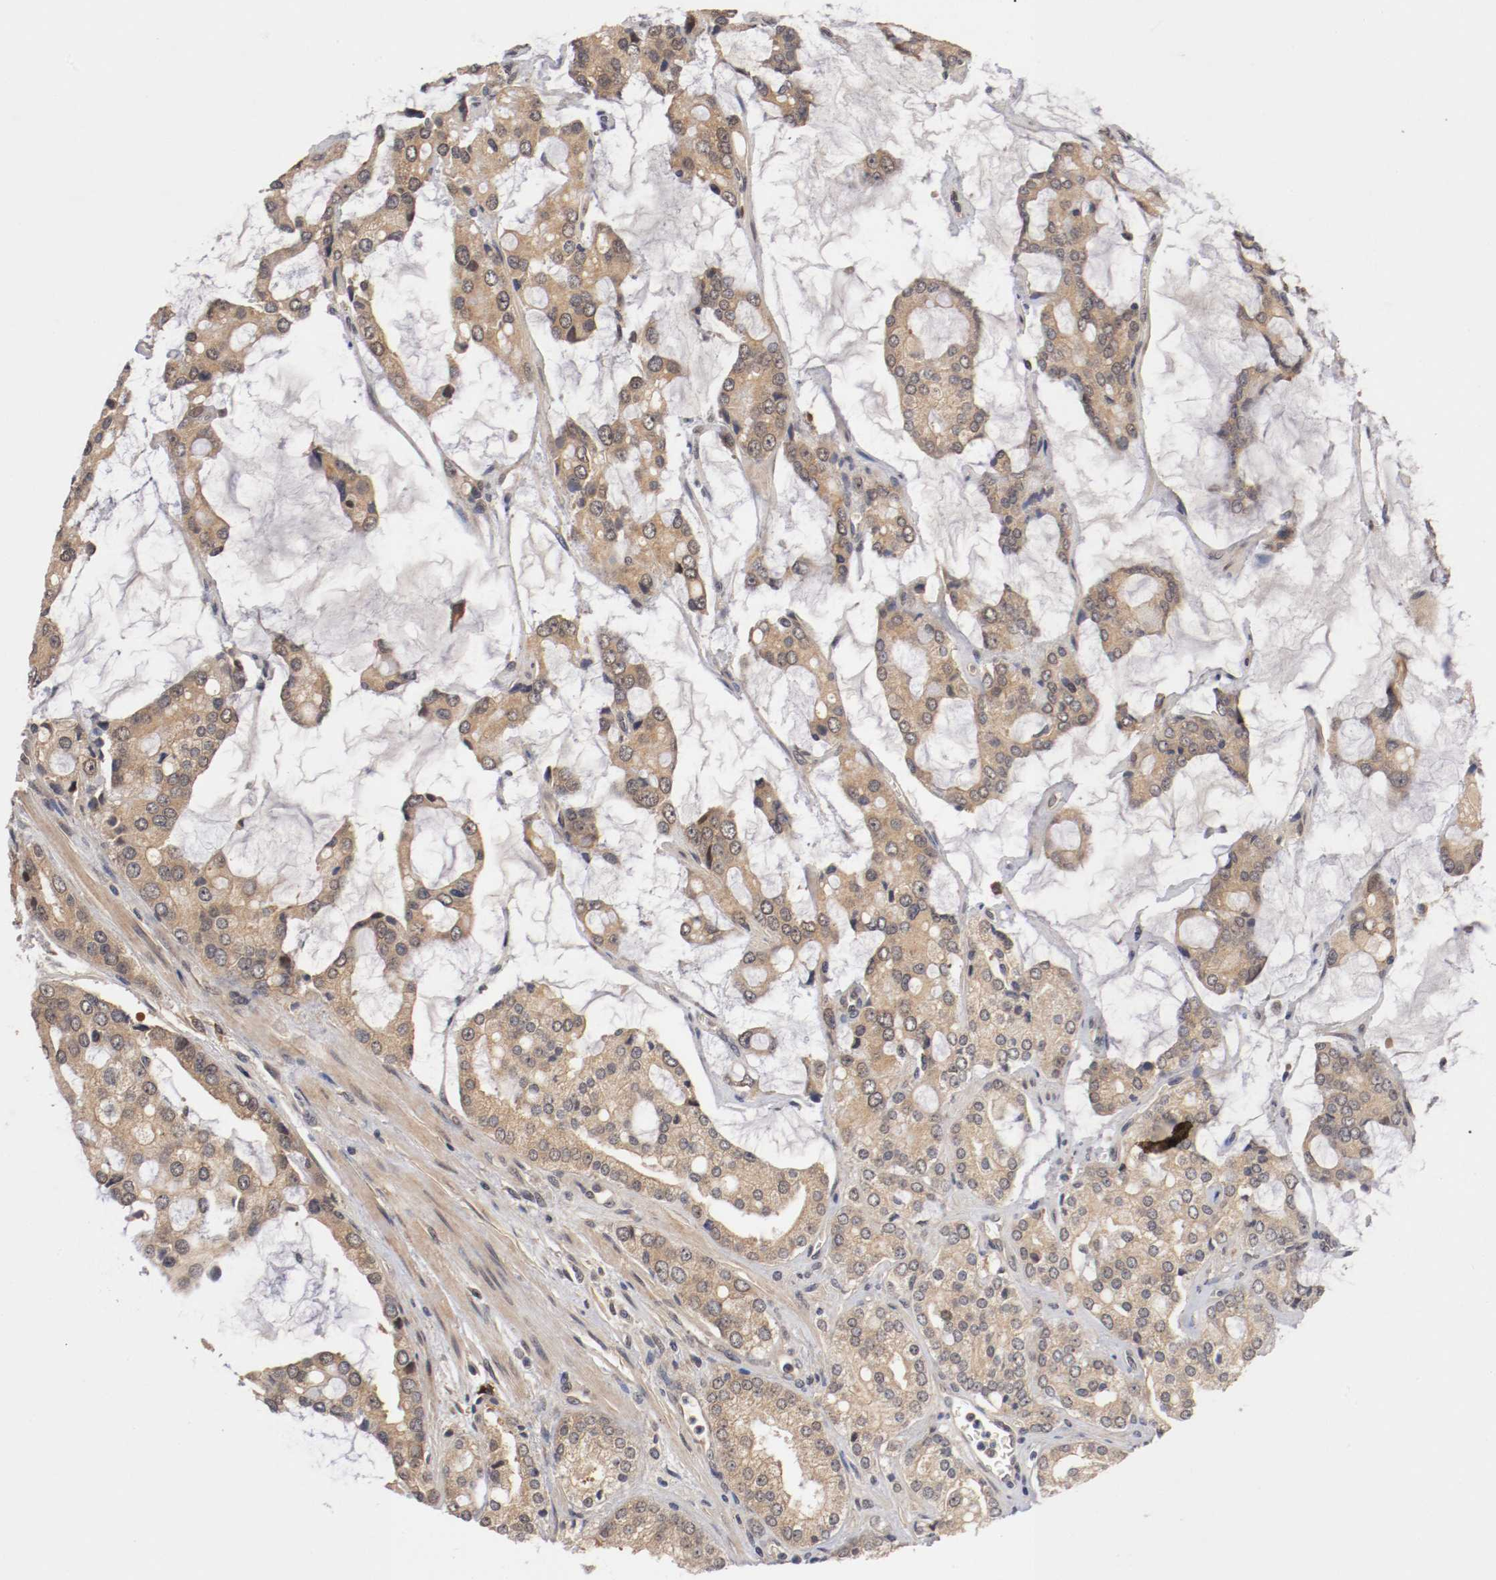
{"staining": {"intensity": "weak", "quantity": ">75%", "location": "cytoplasmic/membranous"}, "tissue": "prostate cancer", "cell_type": "Tumor cells", "image_type": "cancer", "snomed": [{"axis": "morphology", "description": "Adenocarcinoma, High grade"}, {"axis": "topography", "description": "Prostate"}], "caption": "Immunohistochemistry staining of prostate cancer, which reveals low levels of weak cytoplasmic/membranous expression in approximately >75% of tumor cells indicating weak cytoplasmic/membranous protein staining. The staining was performed using DAB (brown) for protein detection and nuclei were counterstained in hematoxylin (blue).", "gene": "DNMT3B", "patient": {"sex": "male", "age": 67}}